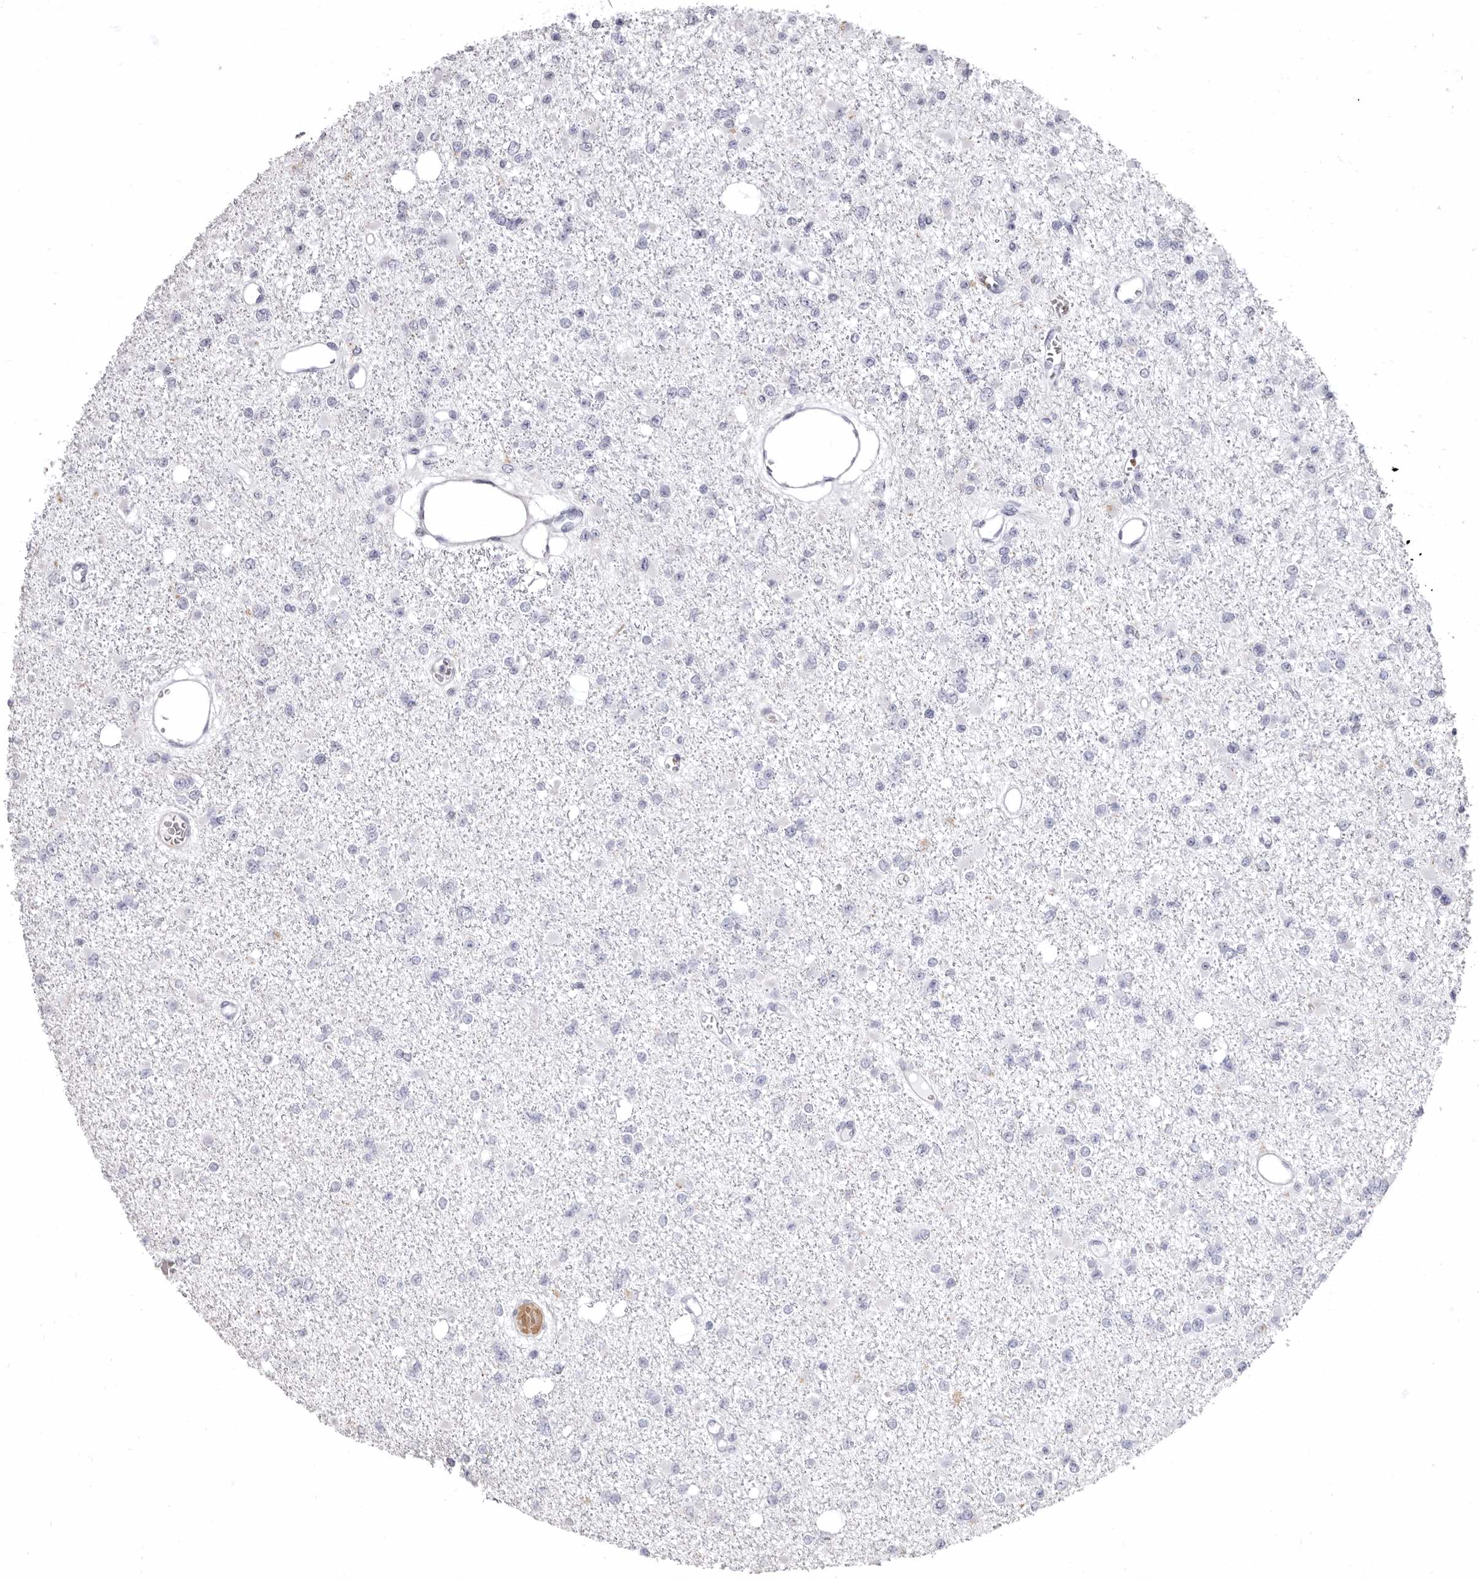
{"staining": {"intensity": "negative", "quantity": "none", "location": "none"}, "tissue": "glioma", "cell_type": "Tumor cells", "image_type": "cancer", "snomed": [{"axis": "morphology", "description": "Glioma, malignant, Low grade"}, {"axis": "topography", "description": "Brain"}], "caption": "IHC histopathology image of human malignant low-grade glioma stained for a protein (brown), which displays no expression in tumor cells. (Immunohistochemistry, brightfield microscopy, high magnification).", "gene": "AIDA", "patient": {"sex": "female", "age": 22}}